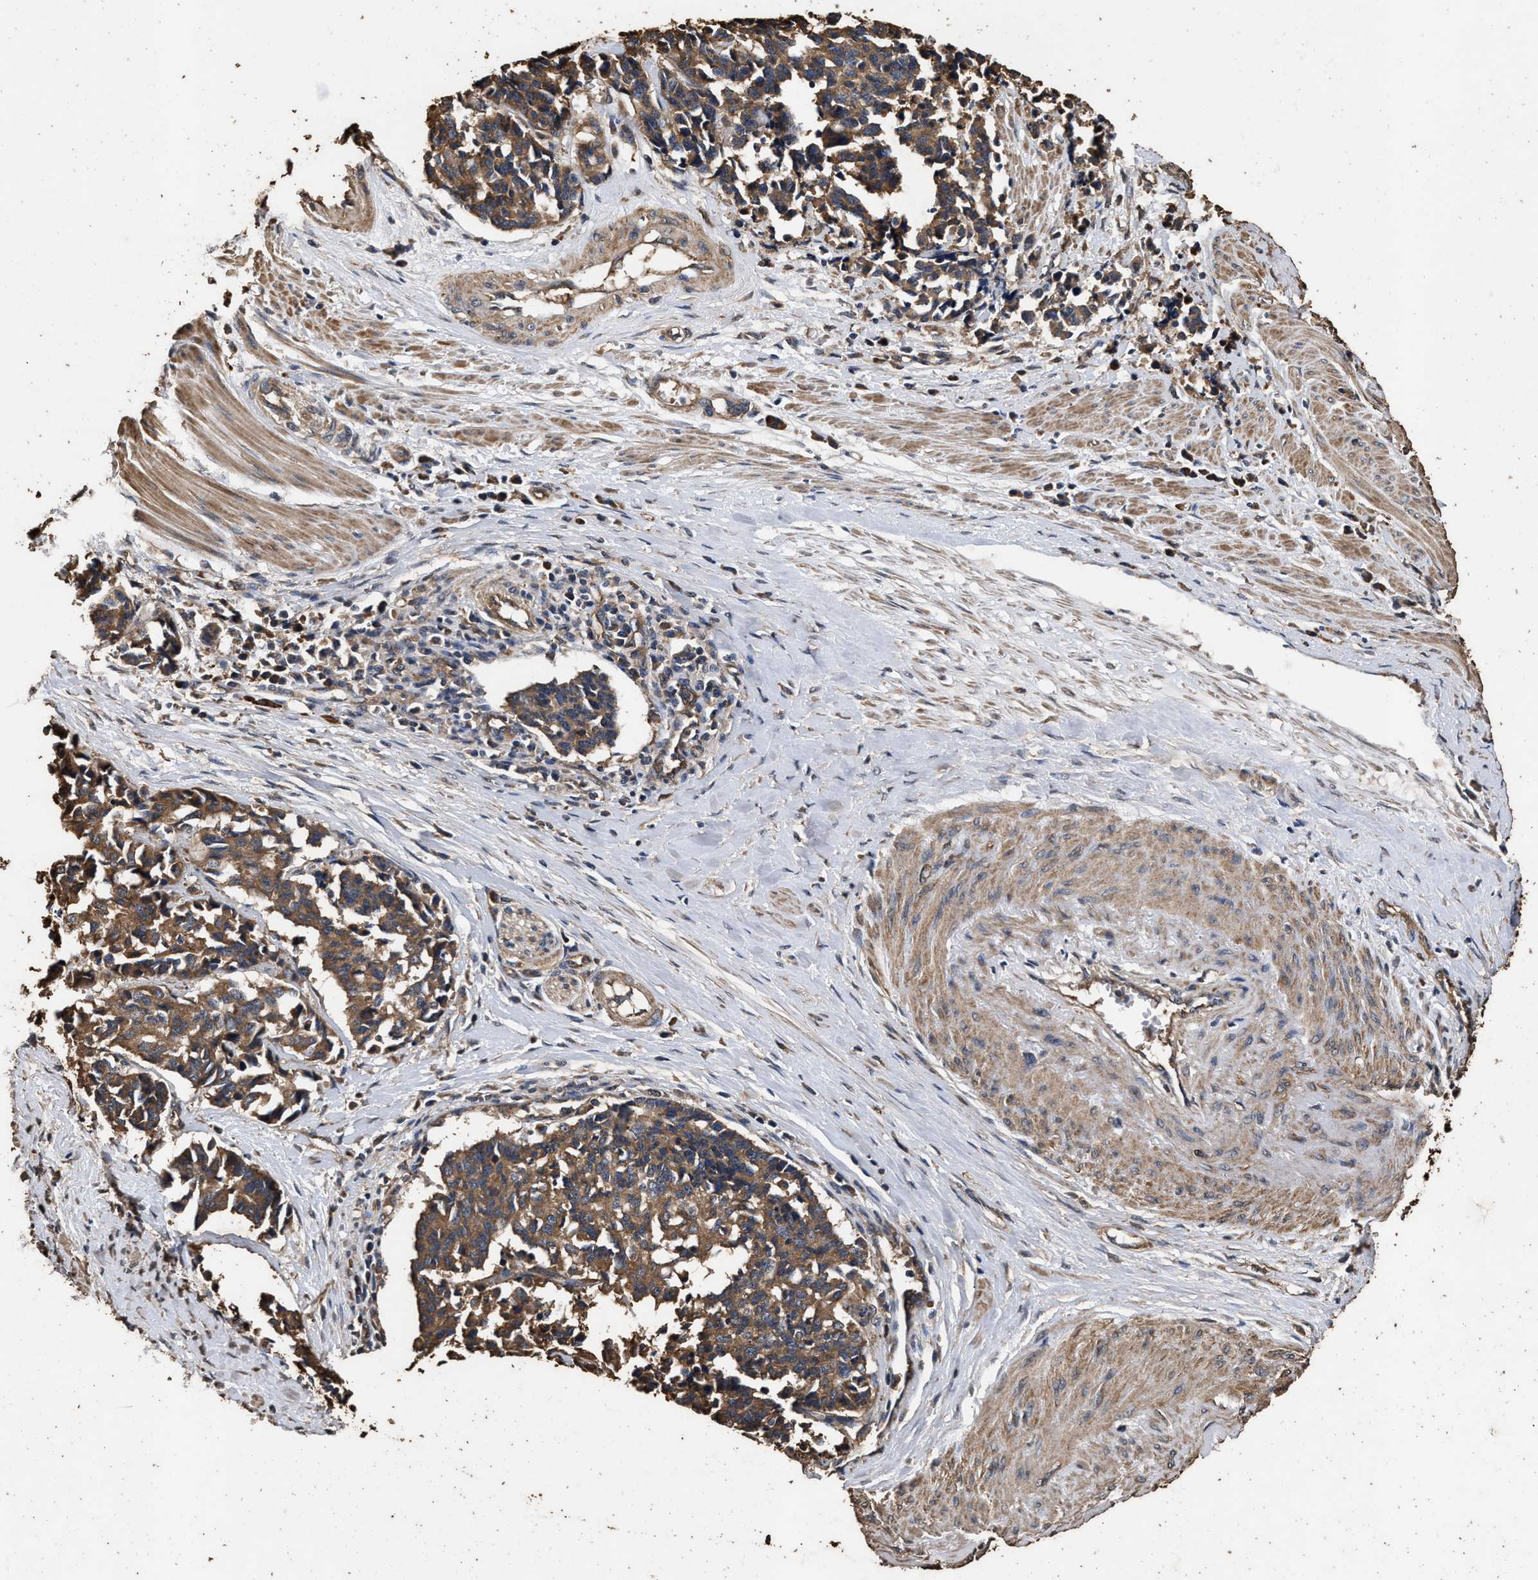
{"staining": {"intensity": "moderate", "quantity": ">75%", "location": "cytoplasmic/membranous"}, "tissue": "cervical cancer", "cell_type": "Tumor cells", "image_type": "cancer", "snomed": [{"axis": "morphology", "description": "Normal tissue, NOS"}, {"axis": "morphology", "description": "Squamous cell carcinoma, NOS"}, {"axis": "topography", "description": "Cervix"}], "caption": "Moderate cytoplasmic/membranous staining for a protein is seen in approximately >75% of tumor cells of cervical squamous cell carcinoma using immunohistochemistry (IHC).", "gene": "KYAT1", "patient": {"sex": "female", "age": 35}}